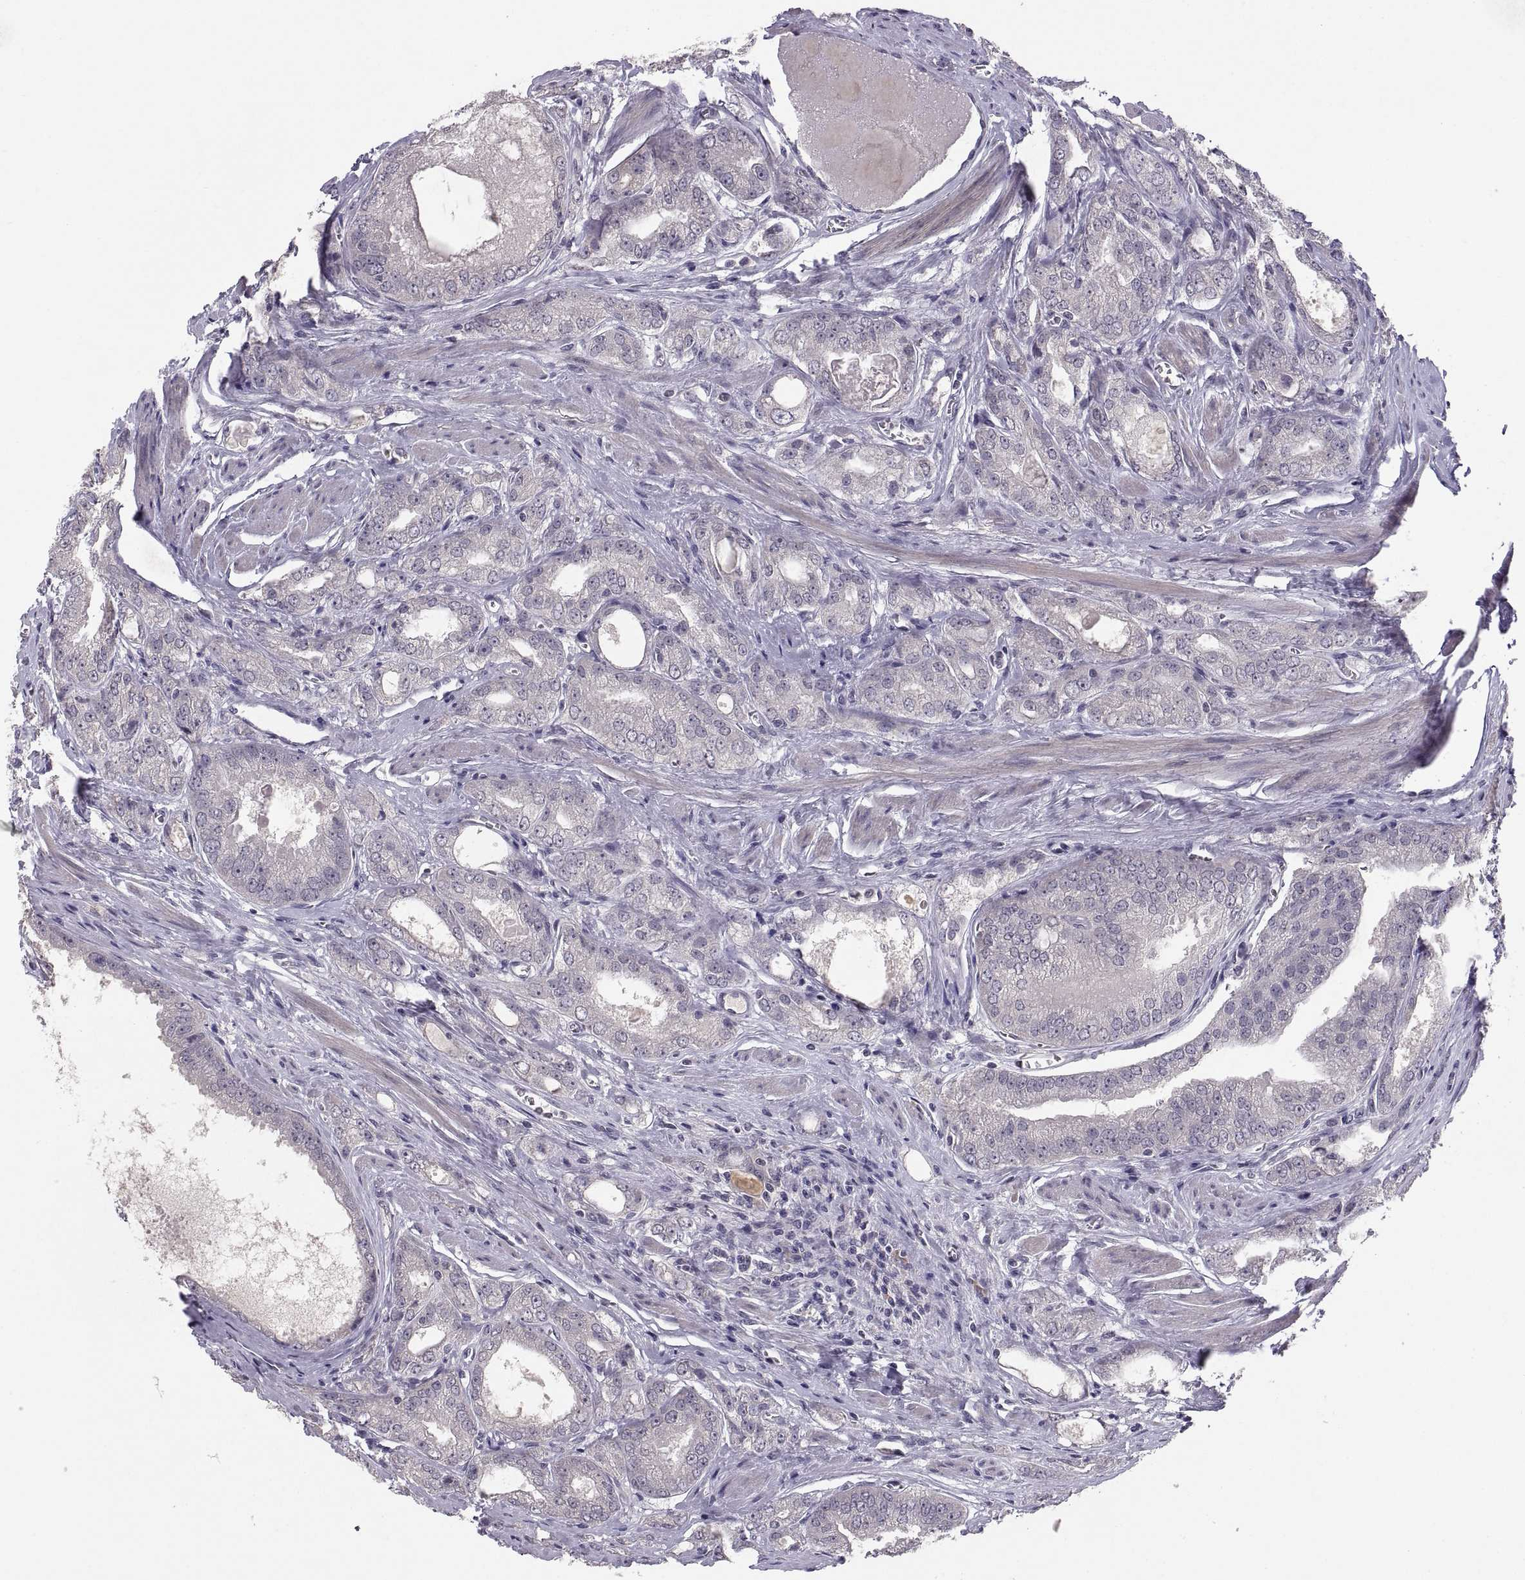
{"staining": {"intensity": "negative", "quantity": "none", "location": "none"}, "tissue": "prostate cancer", "cell_type": "Tumor cells", "image_type": "cancer", "snomed": [{"axis": "morphology", "description": "Adenocarcinoma, NOS"}, {"axis": "morphology", "description": "Adenocarcinoma, High grade"}, {"axis": "topography", "description": "Prostate"}], "caption": "IHC micrograph of neoplastic tissue: human prostate cancer stained with DAB demonstrates no significant protein staining in tumor cells.", "gene": "PAX2", "patient": {"sex": "male", "age": 70}}